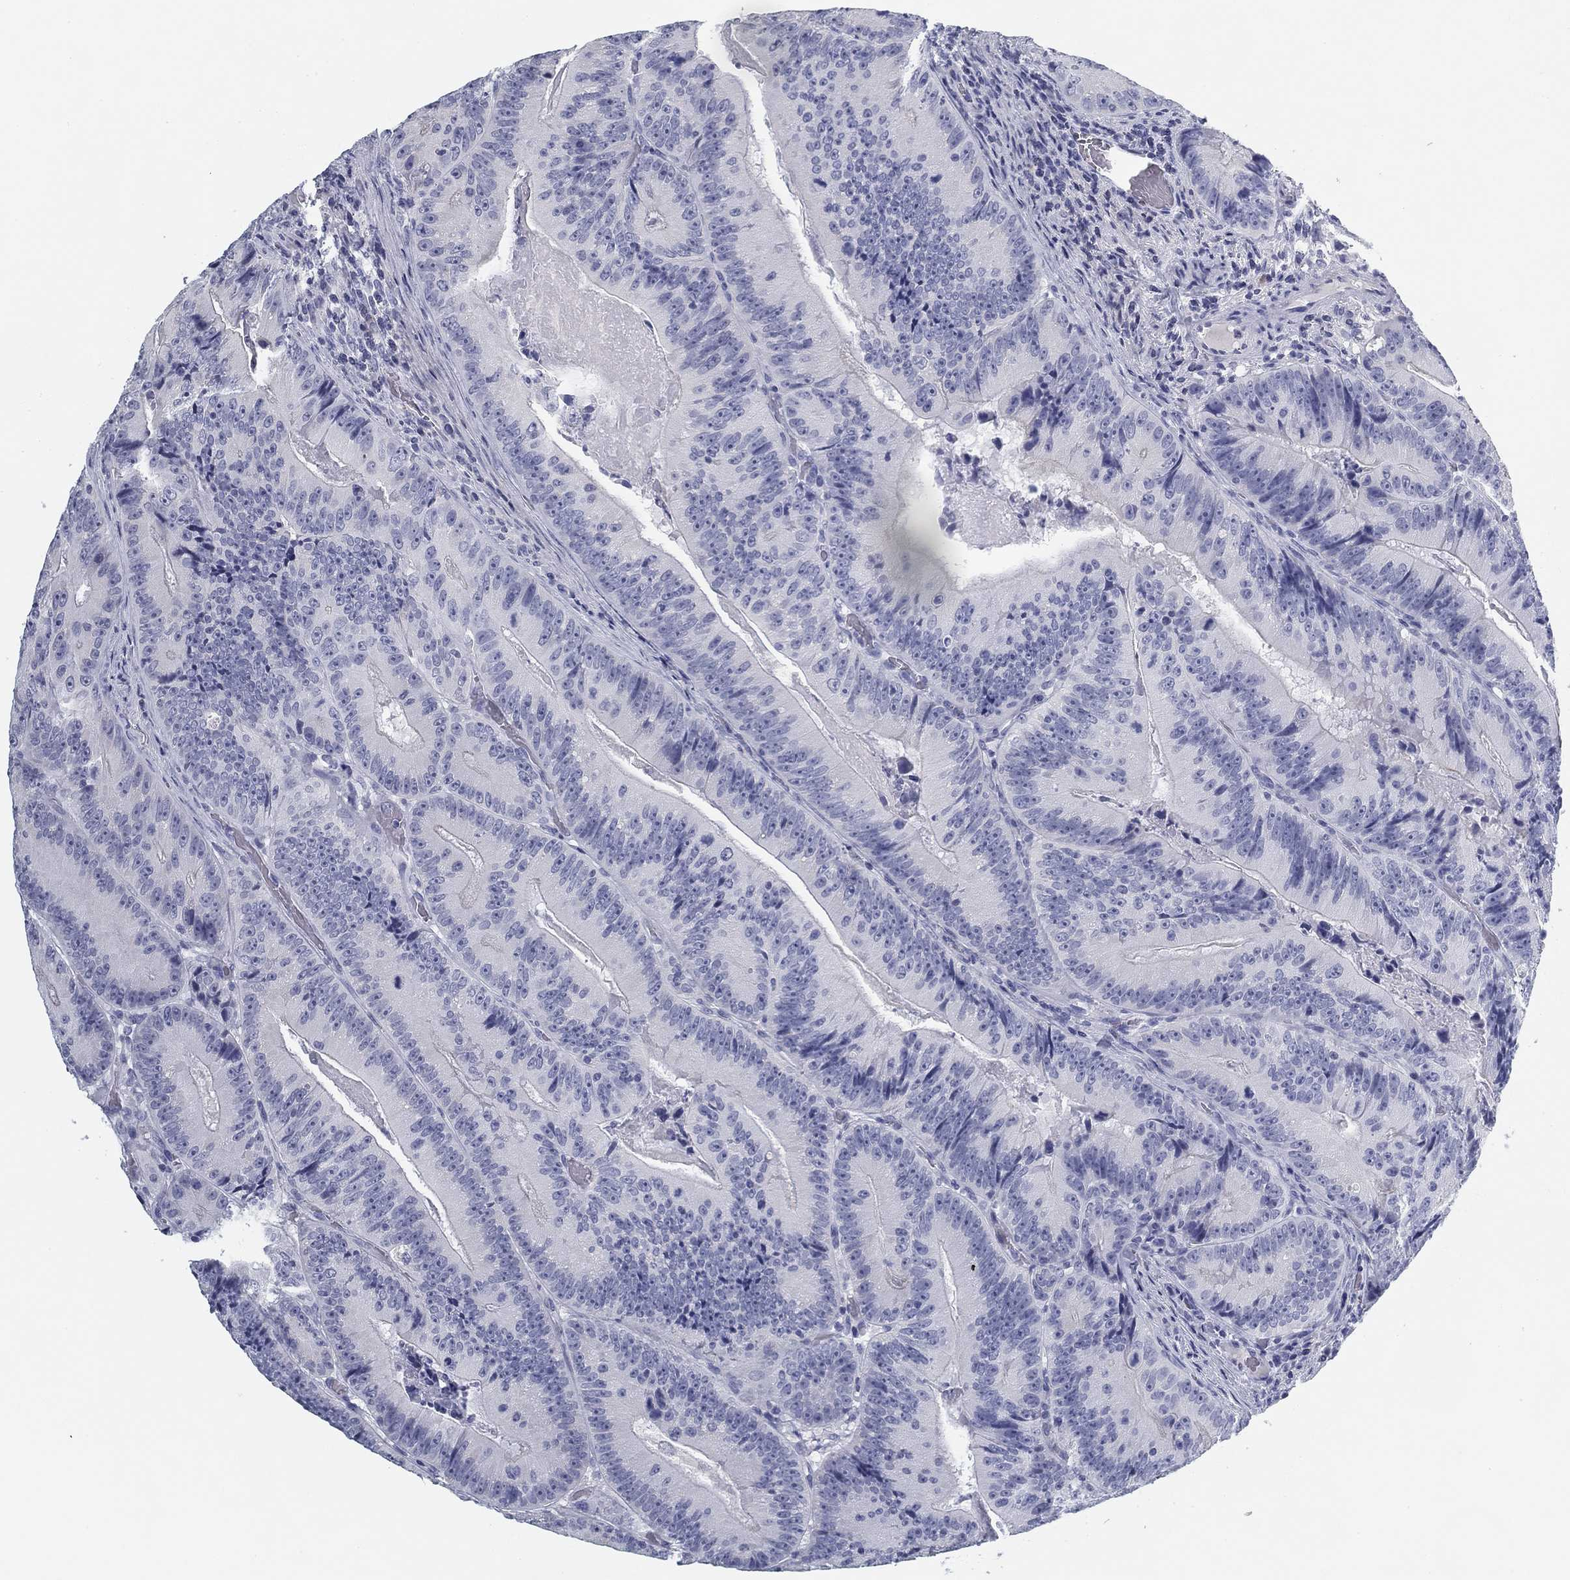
{"staining": {"intensity": "negative", "quantity": "none", "location": "none"}, "tissue": "colorectal cancer", "cell_type": "Tumor cells", "image_type": "cancer", "snomed": [{"axis": "morphology", "description": "Adenocarcinoma, NOS"}, {"axis": "topography", "description": "Colon"}], "caption": "The image demonstrates no significant positivity in tumor cells of colorectal adenocarcinoma. The staining was performed using DAB (3,3'-diaminobenzidine) to visualize the protein expression in brown, while the nuclei were stained in blue with hematoxylin (Magnification: 20x).", "gene": "CD79B", "patient": {"sex": "female", "age": 86}}